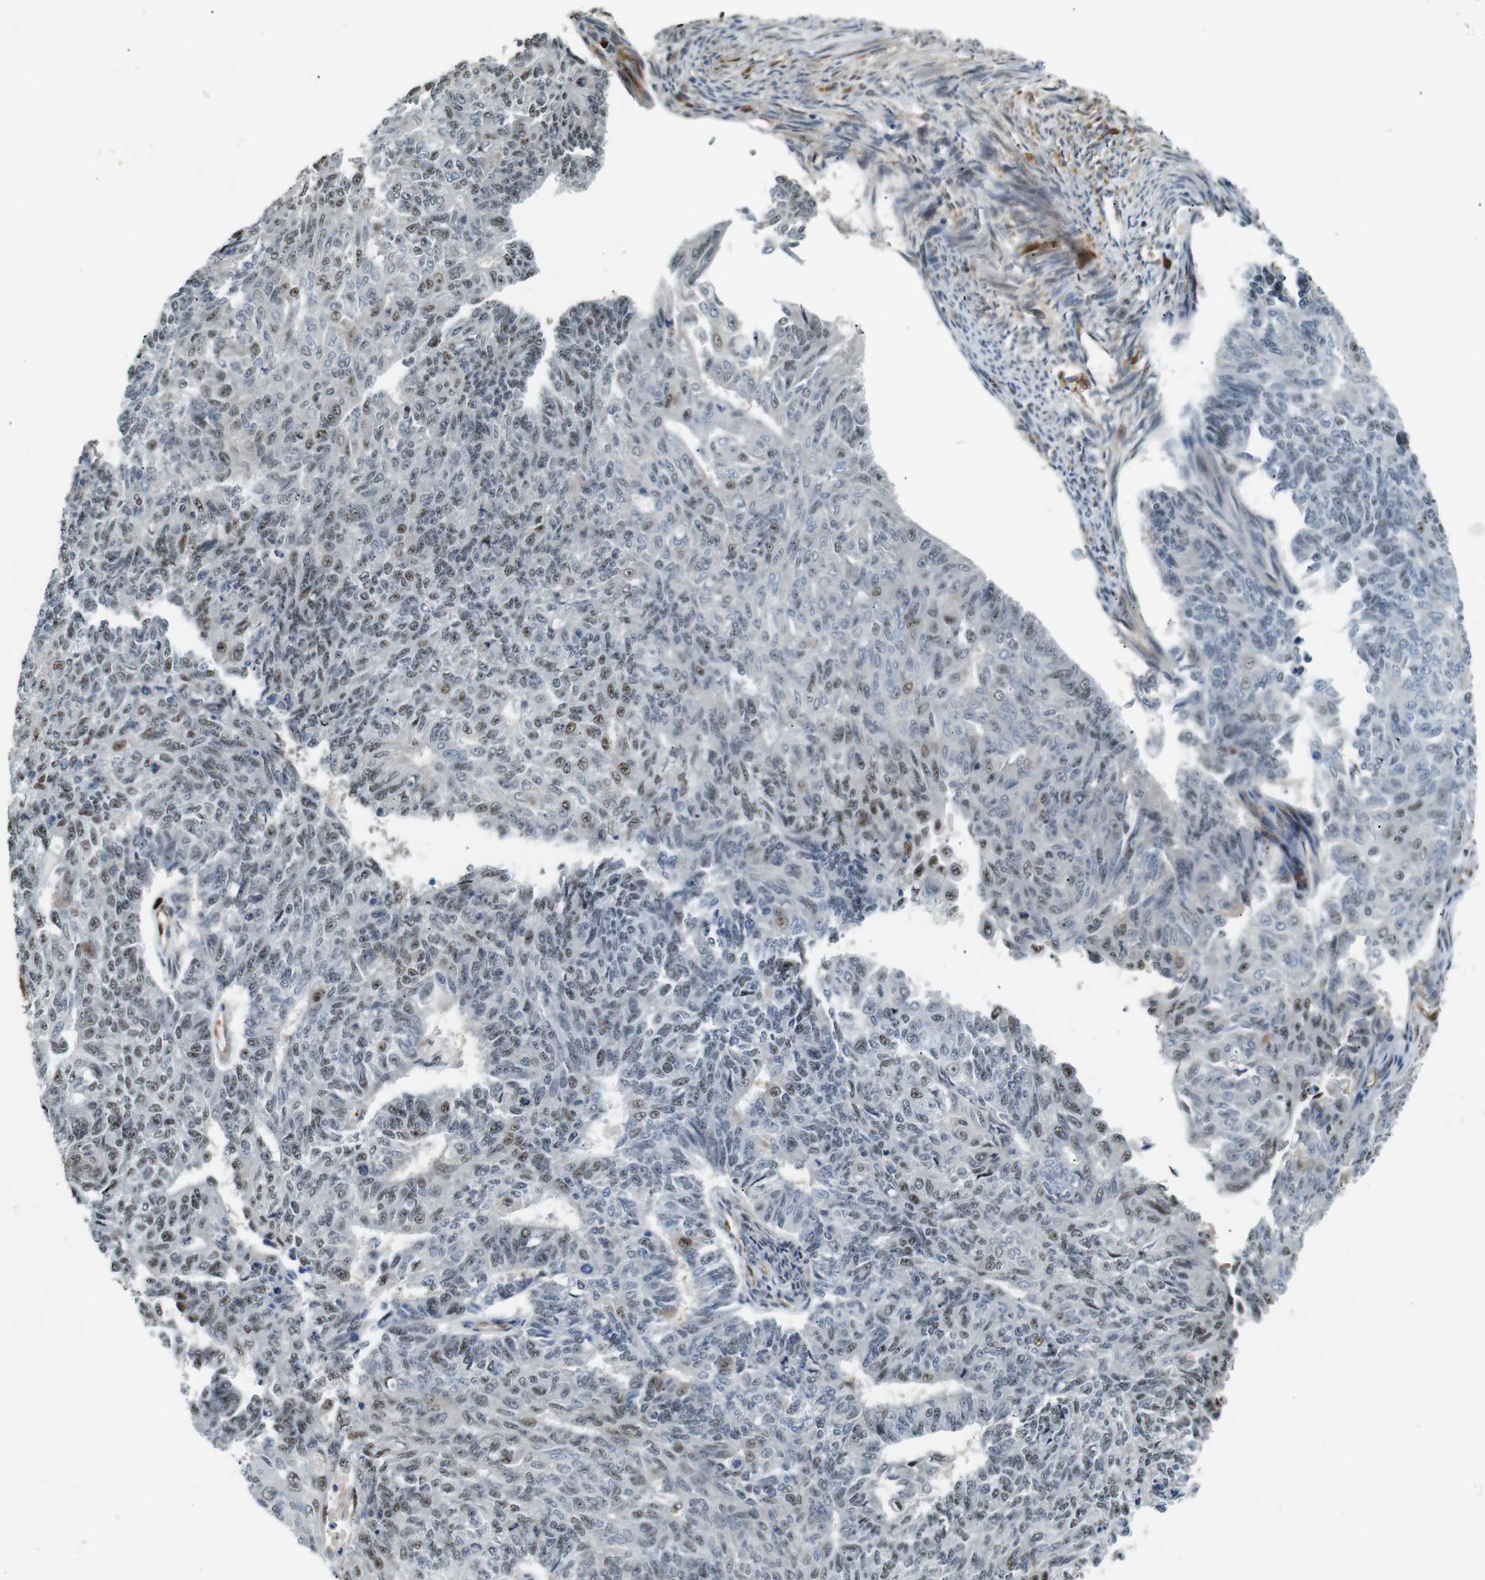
{"staining": {"intensity": "weak", "quantity": ">75%", "location": "nuclear"}, "tissue": "endometrial cancer", "cell_type": "Tumor cells", "image_type": "cancer", "snomed": [{"axis": "morphology", "description": "Adenocarcinoma, NOS"}, {"axis": "topography", "description": "Endometrium"}], "caption": "Human endometrial cancer (adenocarcinoma) stained with a protein marker exhibits weak staining in tumor cells.", "gene": "LXN", "patient": {"sex": "female", "age": 32}}